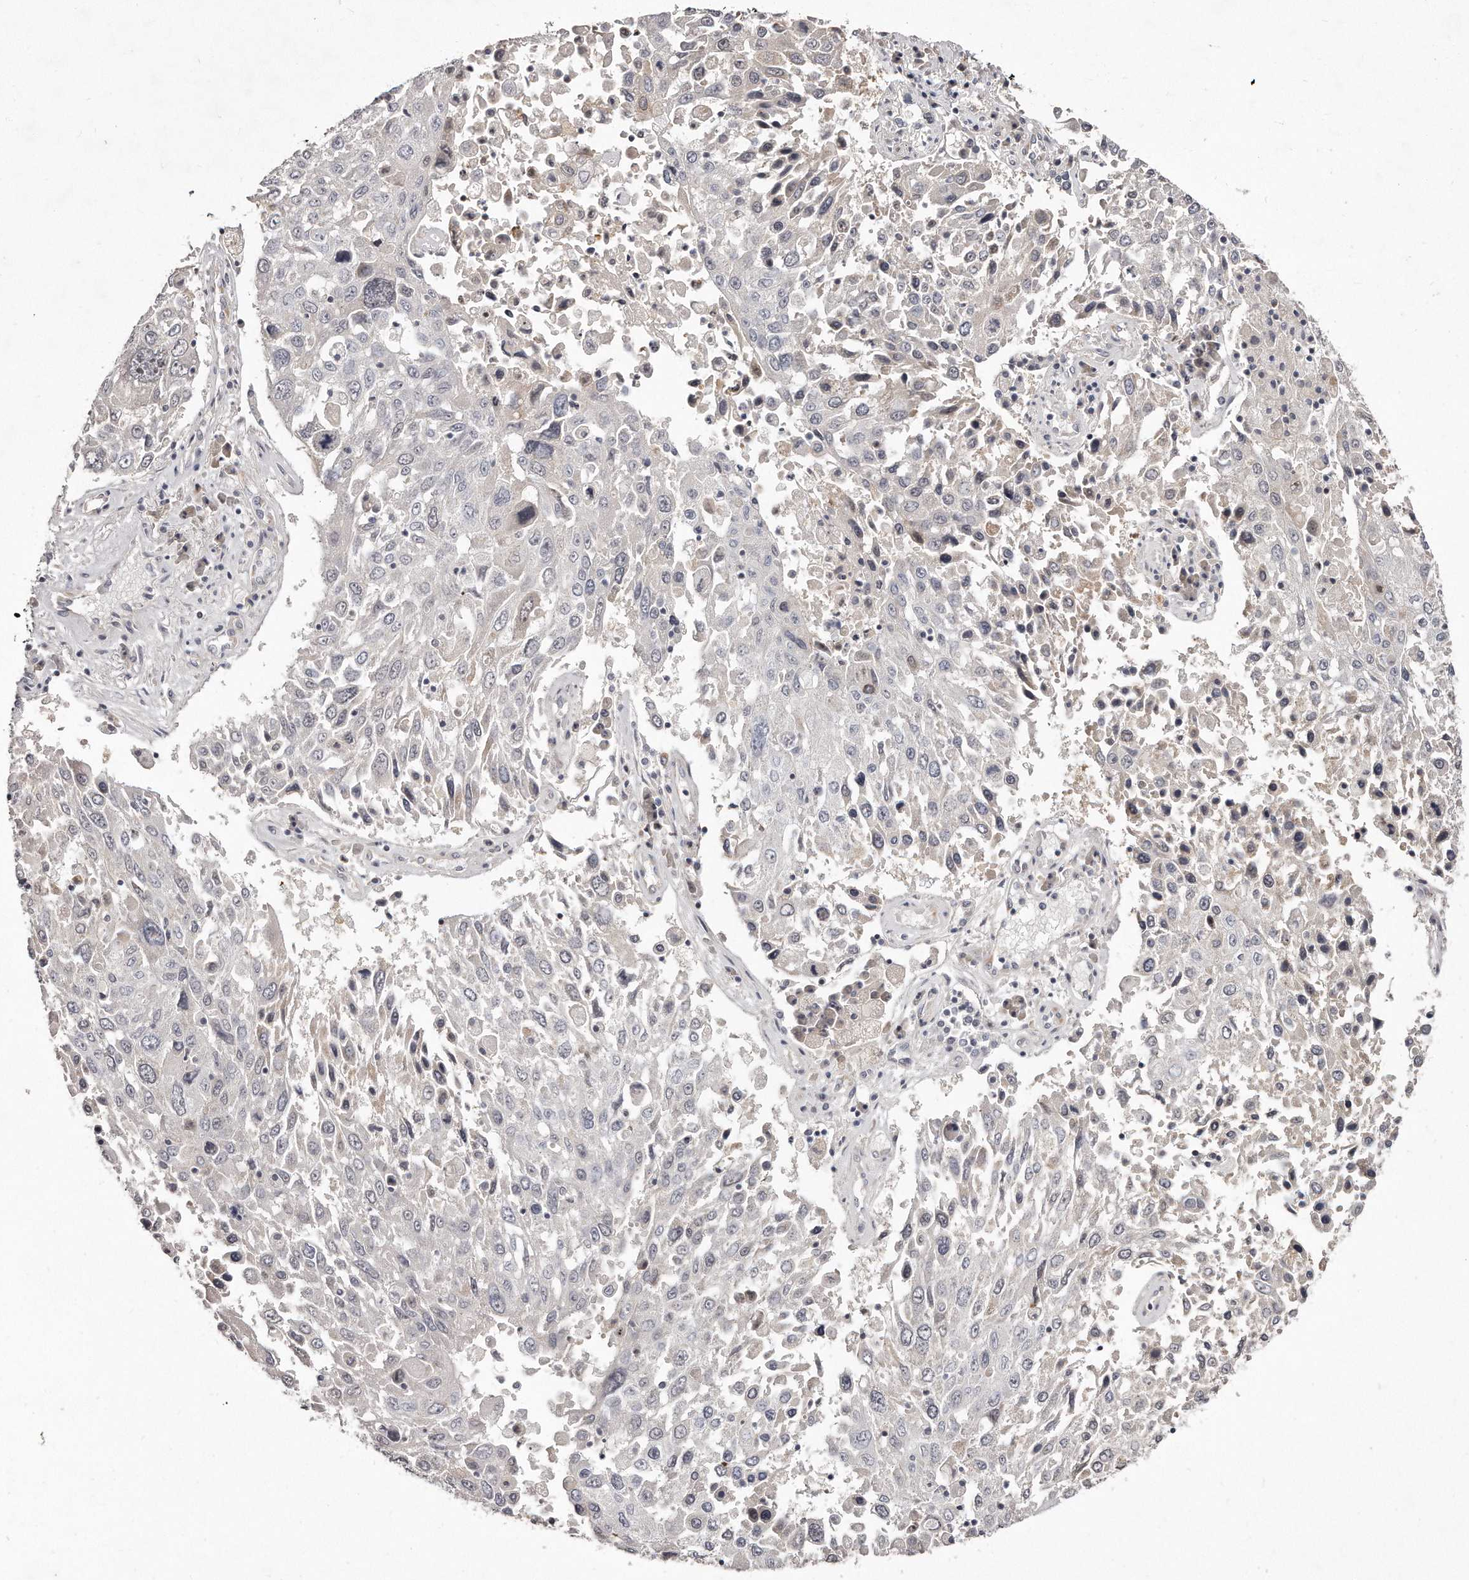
{"staining": {"intensity": "negative", "quantity": "none", "location": "none"}, "tissue": "lung cancer", "cell_type": "Tumor cells", "image_type": "cancer", "snomed": [{"axis": "morphology", "description": "Squamous cell carcinoma, NOS"}, {"axis": "topography", "description": "Lung"}], "caption": "This photomicrograph is of lung cancer (squamous cell carcinoma) stained with immunohistochemistry to label a protein in brown with the nuclei are counter-stained blue. There is no staining in tumor cells.", "gene": "TTLL4", "patient": {"sex": "male", "age": 65}}